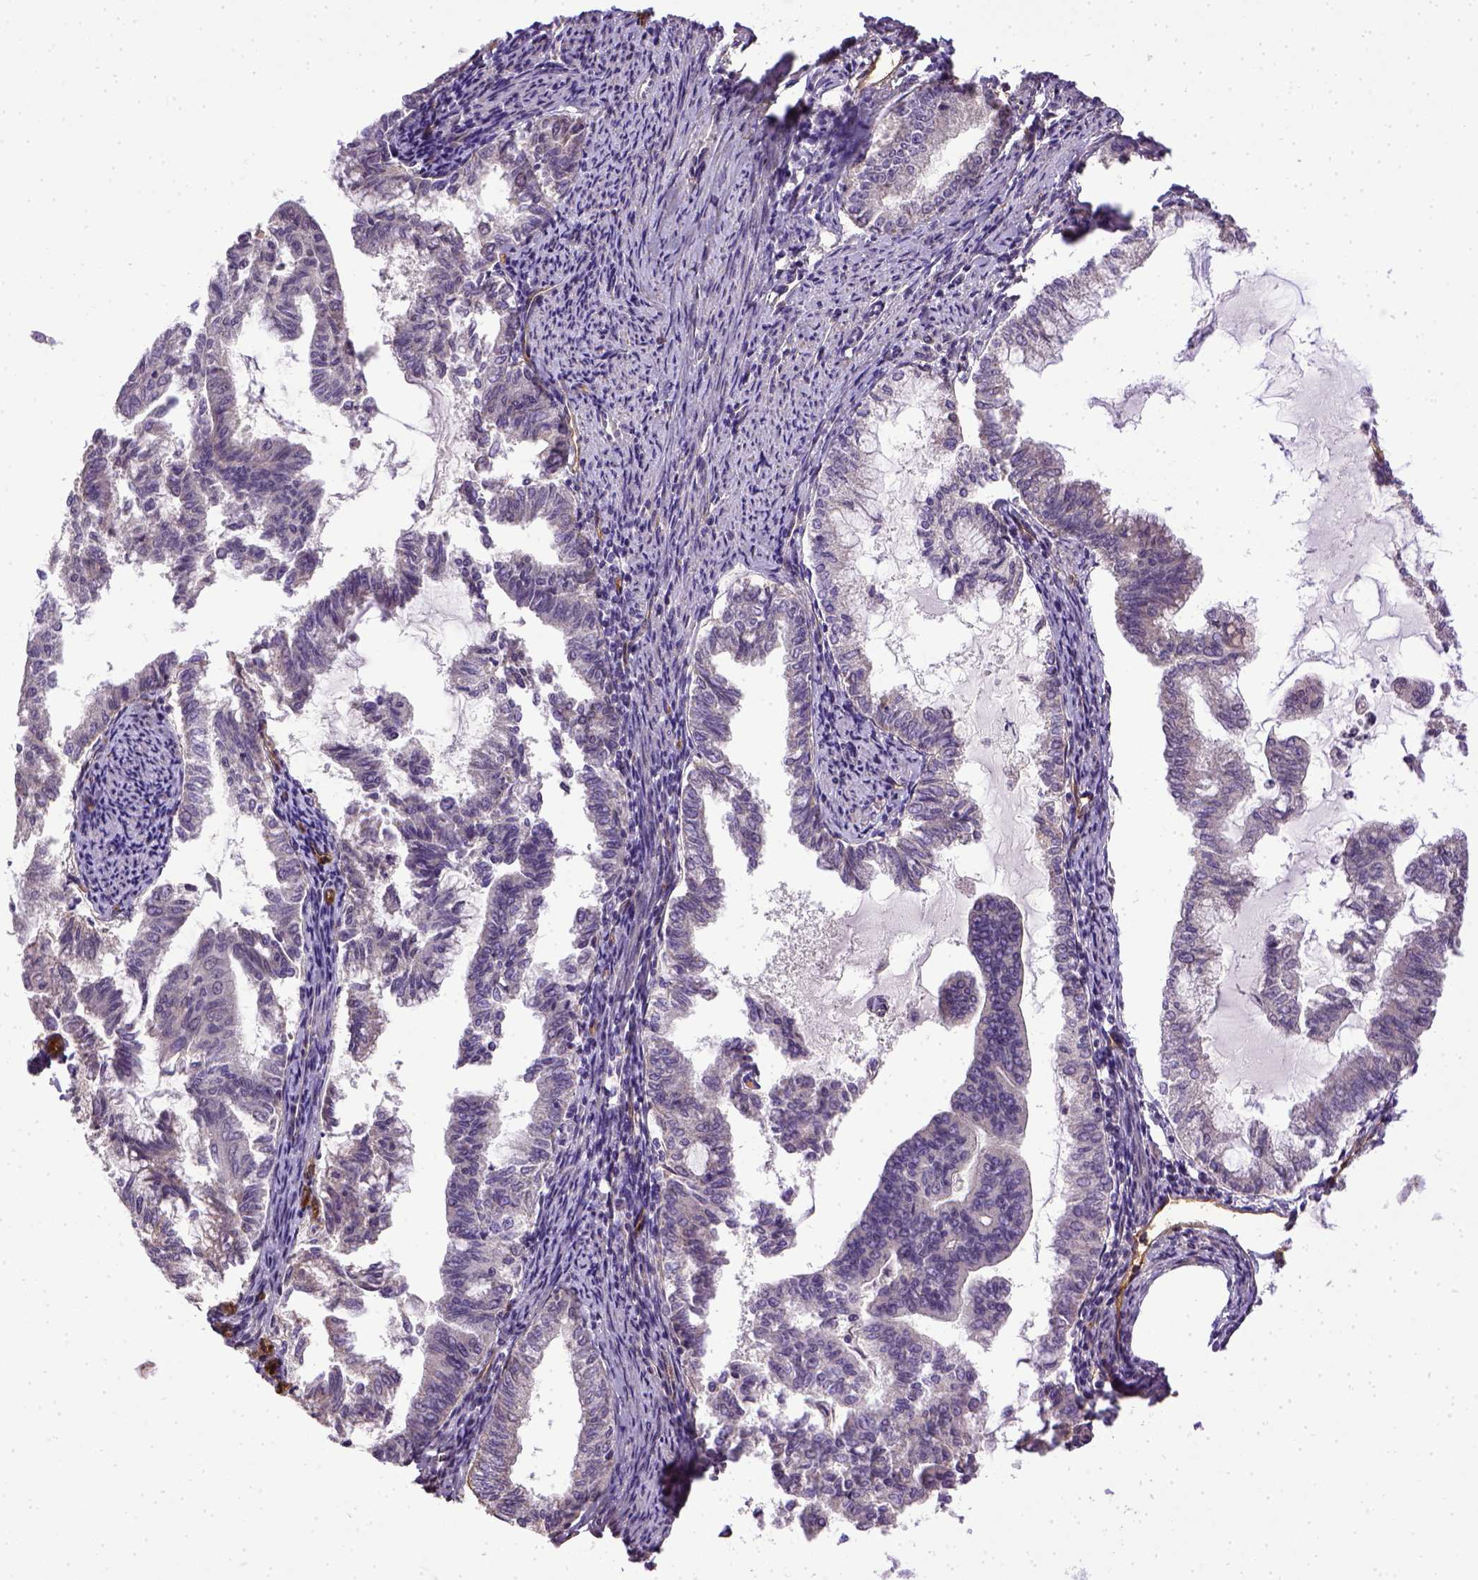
{"staining": {"intensity": "negative", "quantity": "none", "location": "none"}, "tissue": "endometrial cancer", "cell_type": "Tumor cells", "image_type": "cancer", "snomed": [{"axis": "morphology", "description": "Adenocarcinoma, NOS"}, {"axis": "topography", "description": "Endometrium"}], "caption": "Immunohistochemistry (IHC) of adenocarcinoma (endometrial) demonstrates no positivity in tumor cells.", "gene": "ENG", "patient": {"sex": "female", "age": 79}}